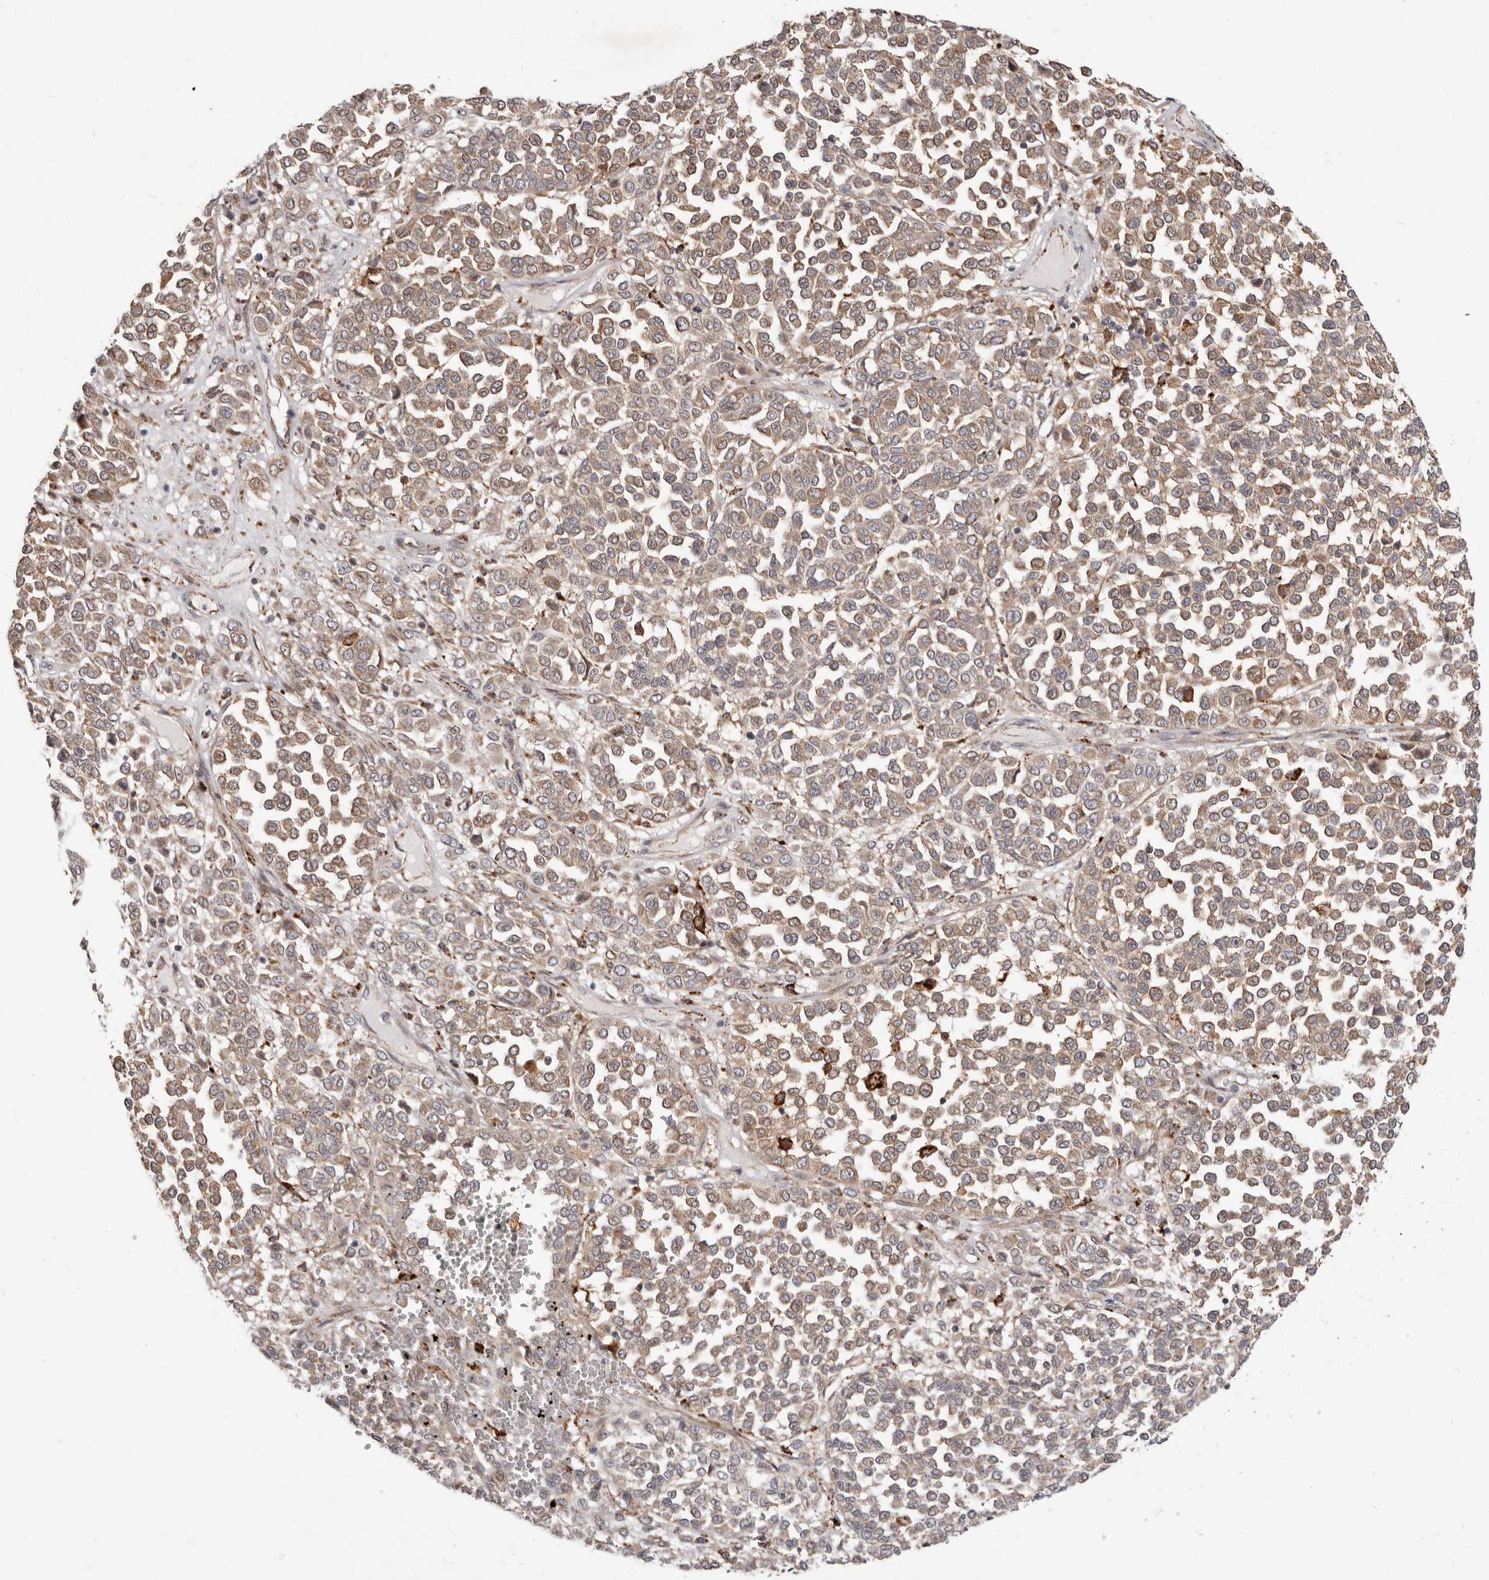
{"staining": {"intensity": "weak", "quantity": ">75%", "location": "cytoplasmic/membranous"}, "tissue": "melanoma", "cell_type": "Tumor cells", "image_type": "cancer", "snomed": [{"axis": "morphology", "description": "Malignant melanoma, Metastatic site"}, {"axis": "topography", "description": "Pancreas"}], "caption": "Immunohistochemistry (IHC) (DAB (3,3'-diaminobenzidine)) staining of malignant melanoma (metastatic site) shows weak cytoplasmic/membranous protein positivity in about >75% of tumor cells. The staining was performed using DAB (3,3'-diaminobenzidine) to visualize the protein expression in brown, while the nuclei were stained in blue with hematoxylin (Magnification: 20x).", "gene": "TOR3A", "patient": {"sex": "female", "age": 30}}